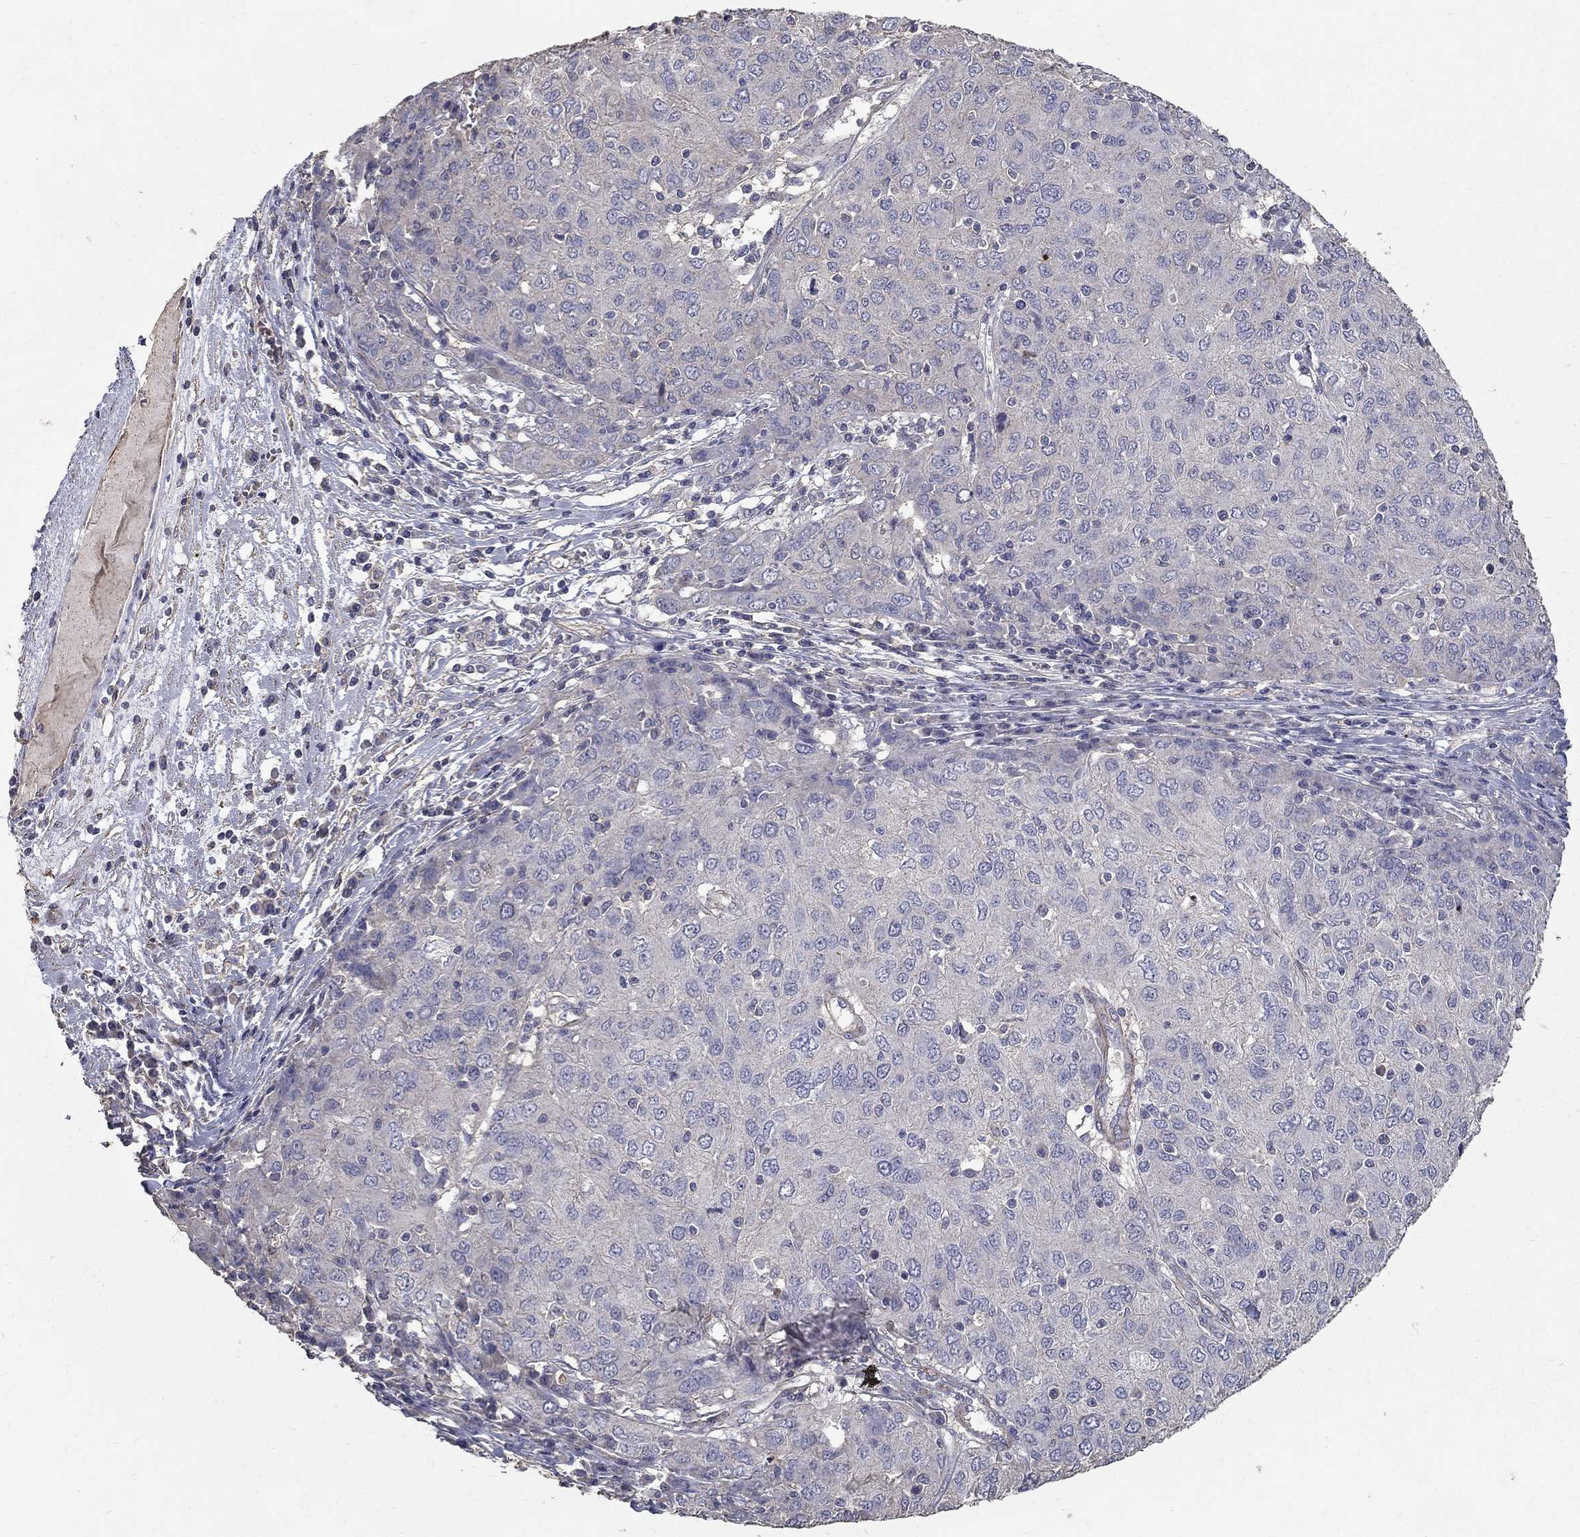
{"staining": {"intensity": "negative", "quantity": "none", "location": "none"}, "tissue": "ovarian cancer", "cell_type": "Tumor cells", "image_type": "cancer", "snomed": [{"axis": "morphology", "description": "Carcinoma, endometroid"}, {"axis": "topography", "description": "Ovary"}], "caption": "An image of human ovarian cancer (endometroid carcinoma) is negative for staining in tumor cells.", "gene": "MPP2", "patient": {"sex": "female", "age": 50}}